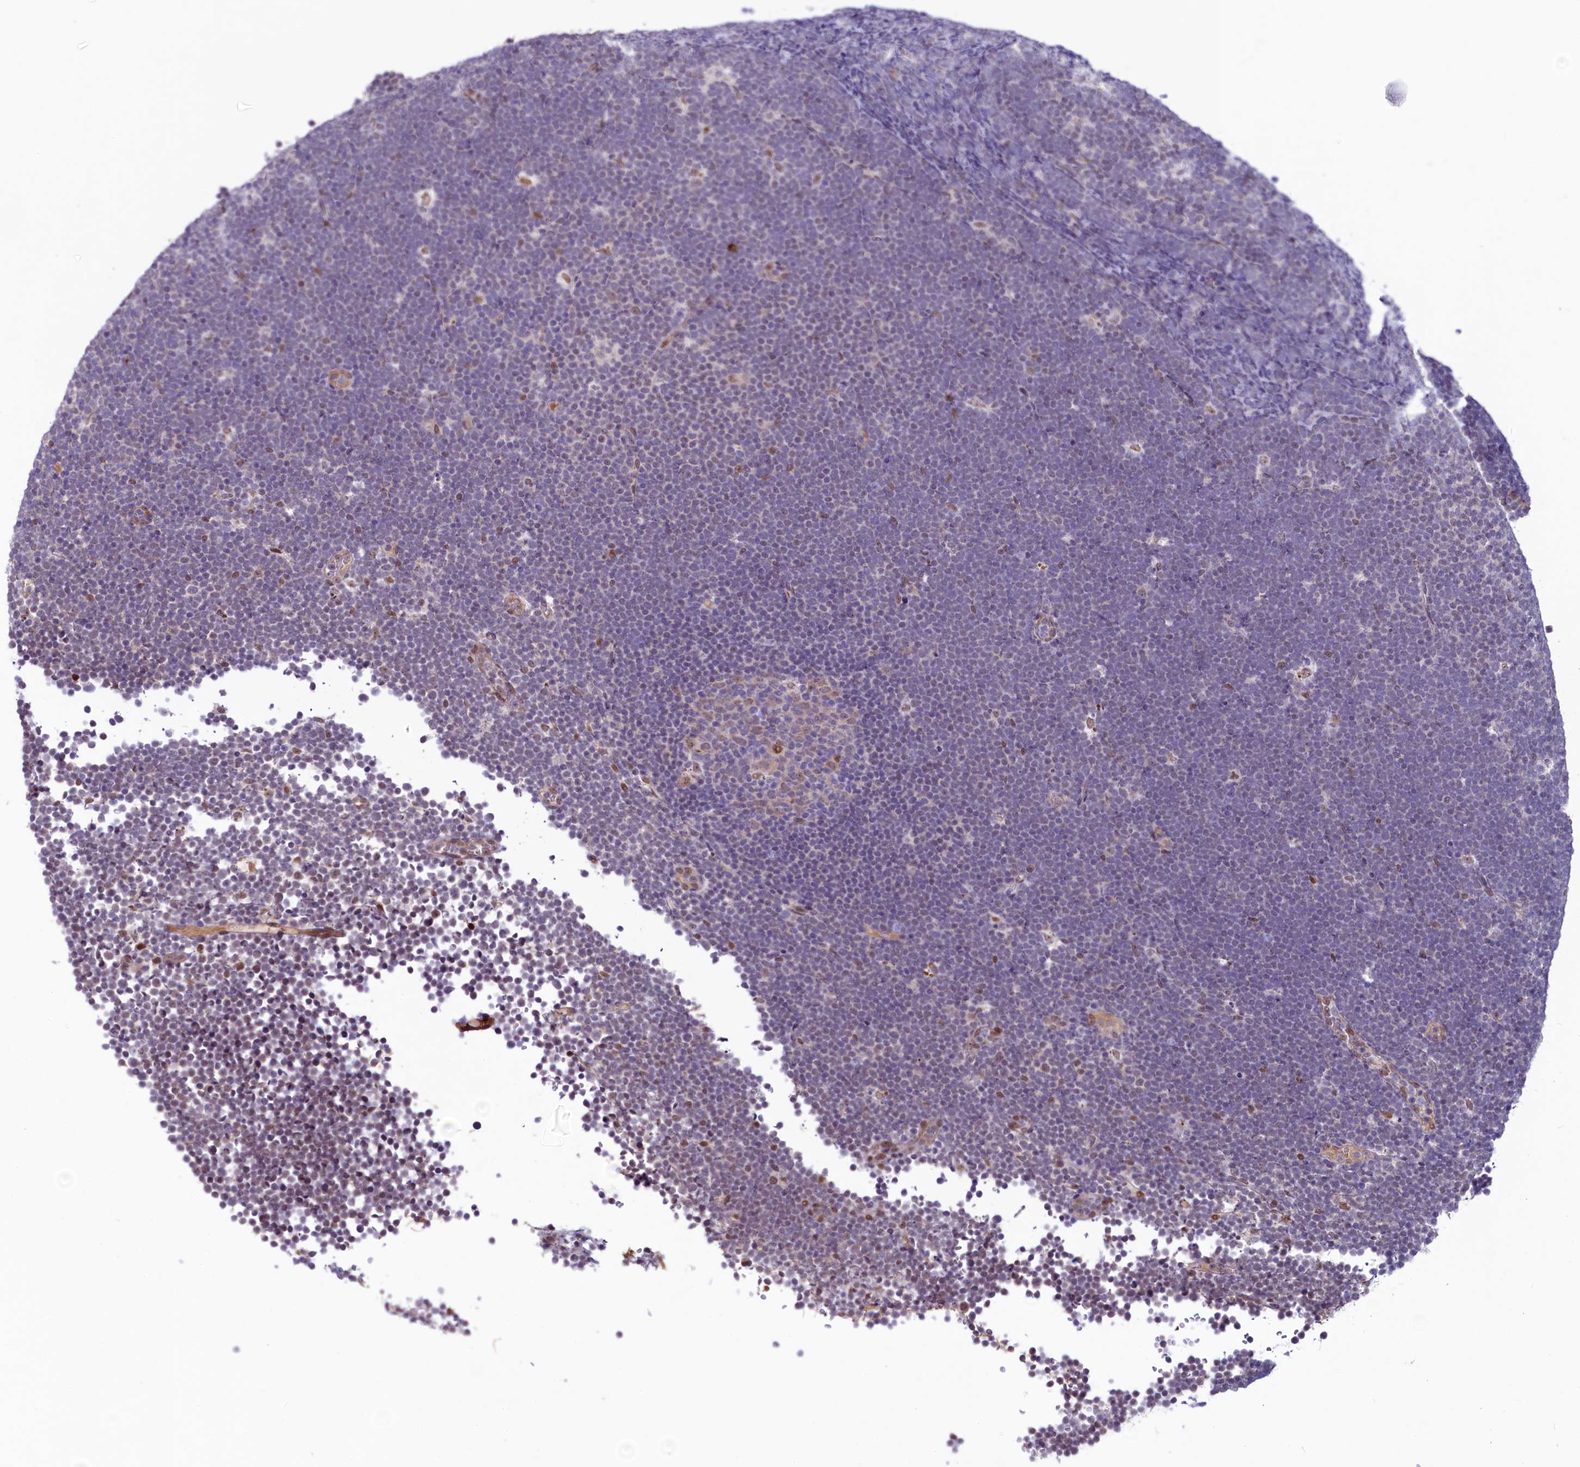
{"staining": {"intensity": "negative", "quantity": "none", "location": "none"}, "tissue": "lymphoma", "cell_type": "Tumor cells", "image_type": "cancer", "snomed": [{"axis": "morphology", "description": "Malignant lymphoma, non-Hodgkin's type, High grade"}, {"axis": "topography", "description": "Lymph node"}], "caption": "Micrograph shows no protein staining in tumor cells of high-grade malignant lymphoma, non-Hodgkin's type tissue. Brightfield microscopy of IHC stained with DAB (3,3'-diaminobenzidine) (brown) and hematoxylin (blue), captured at high magnification.", "gene": "LEUTX", "patient": {"sex": "male", "age": 13}}